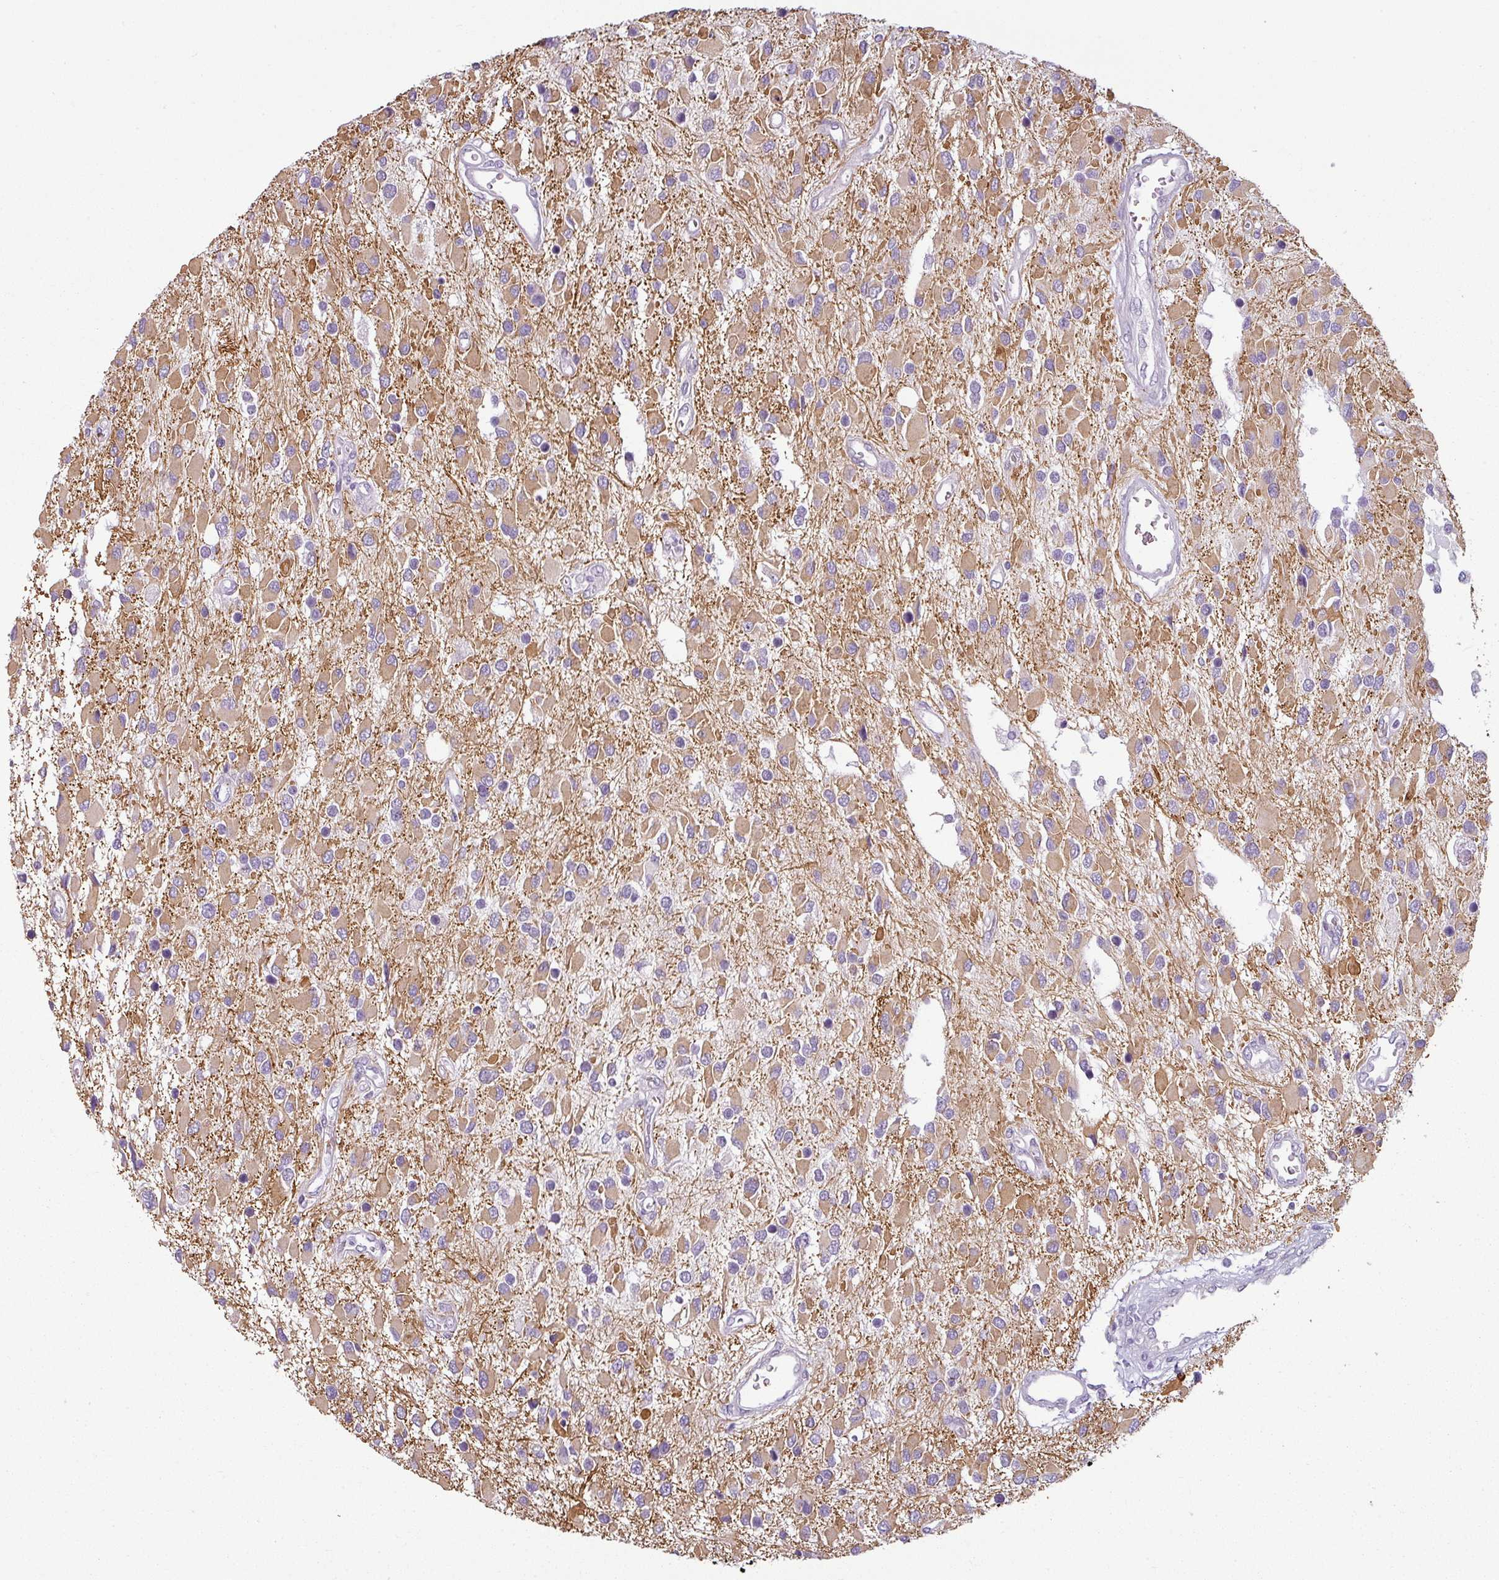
{"staining": {"intensity": "weak", "quantity": ">75%", "location": "cytoplasmic/membranous"}, "tissue": "glioma", "cell_type": "Tumor cells", "image_type": "cancer", "snomed": [{"axis": "morphology", "description": "Glioma, malignant, High grade"}, {"axis": "topography", "description": "Brain"}], "caption": "High-grade glioma (malignant) tissue reveals weak cytoplasmic/membranous expression in approximately >75% of tumor cells", "gene": "OR52D1", "patient": {"sex": "male", "age": 53}}